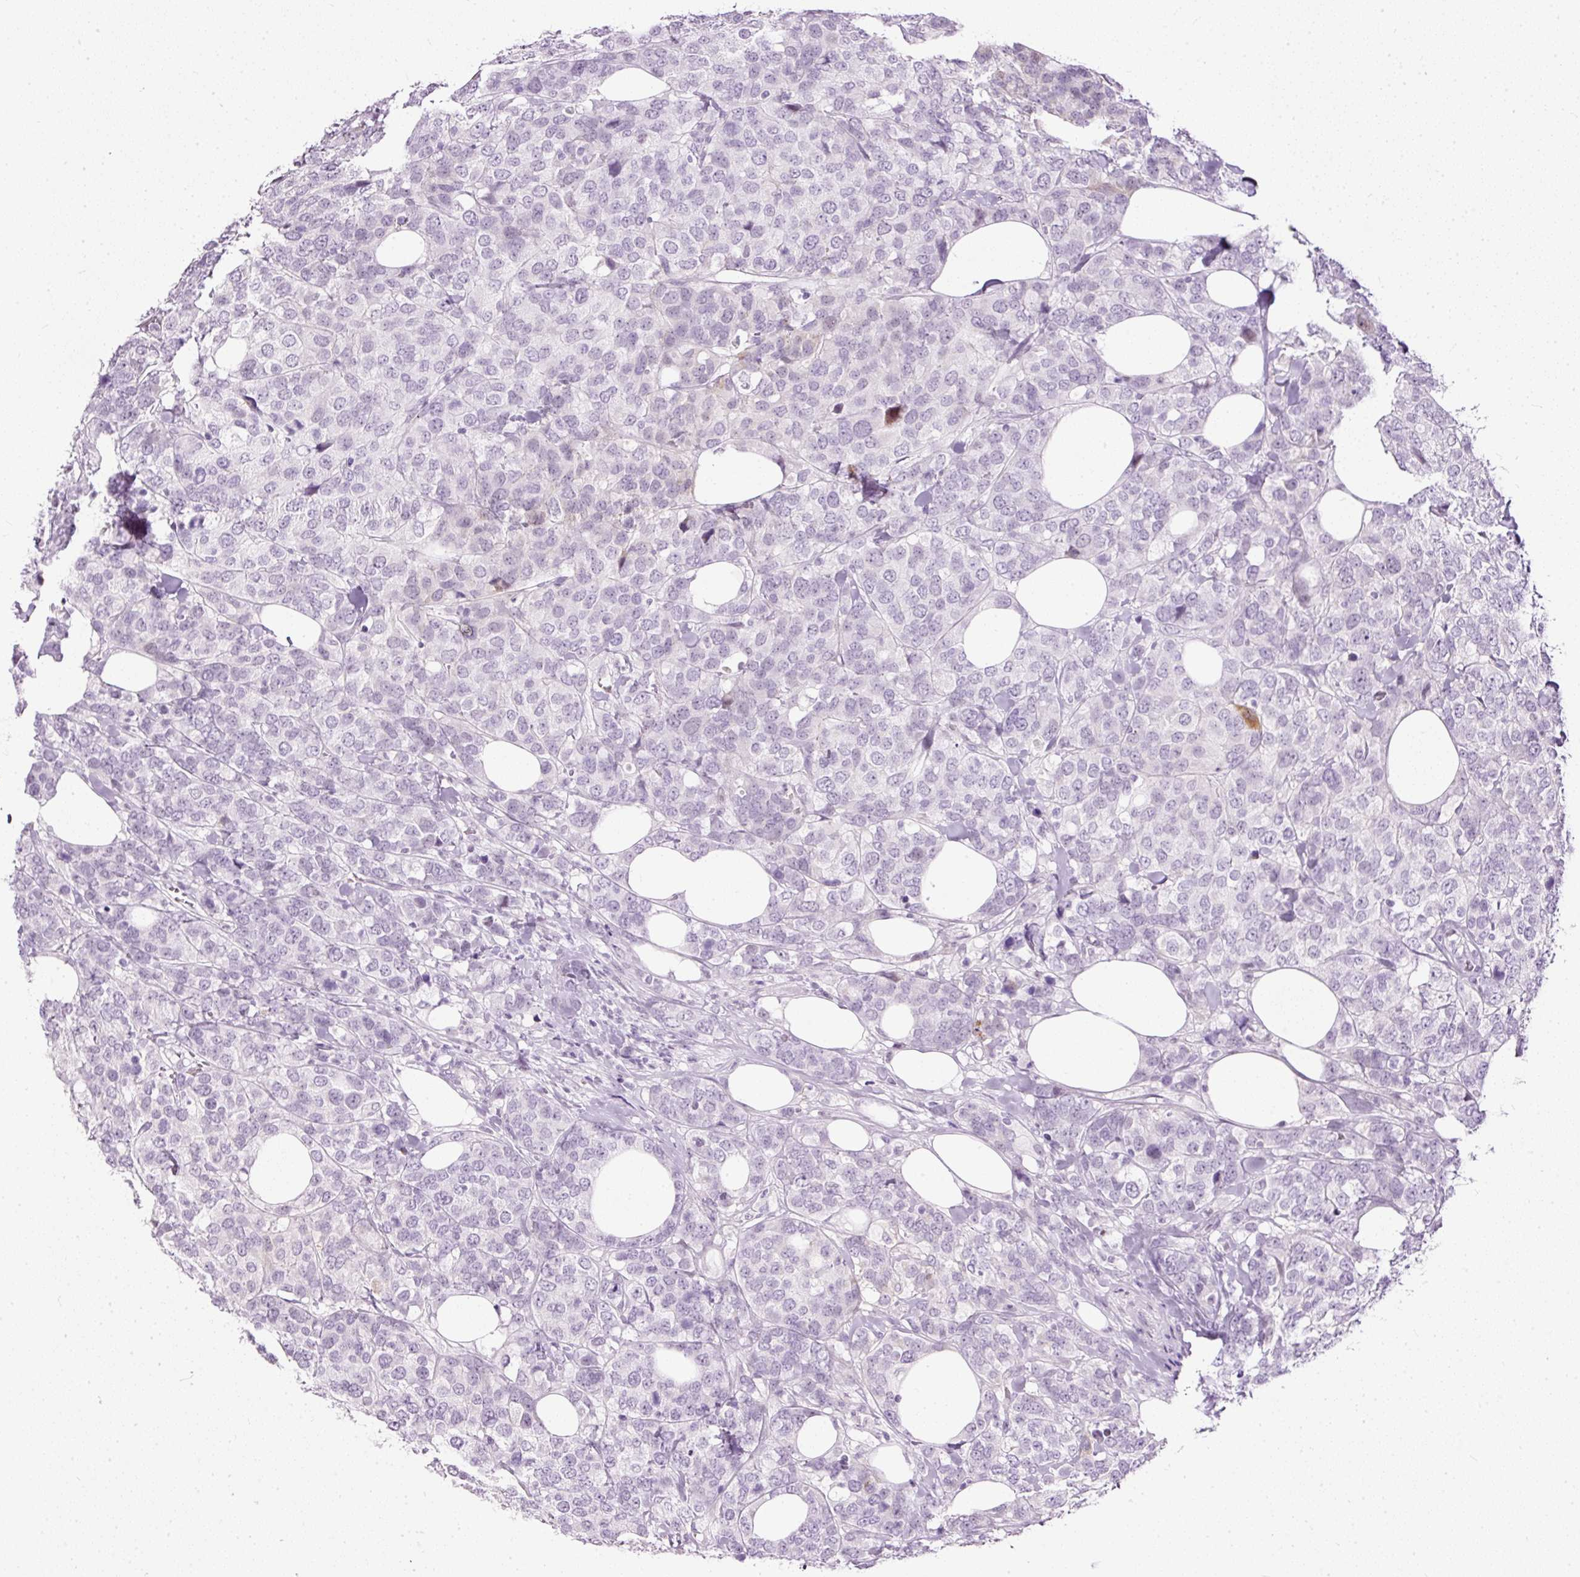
{"staining": {"intensity": "negative", "quantity": "none", "location": "none"}, "tissue": "breast cancer", "cell_type": "Tumor cells", "image_type": "cancer", "snomed": [{"axis": "morphology", "description": "Lobular carcinoma"}, {"axis": "topography", "description": "Breast"}], "caption": "Histopathology image shows no protein expression in tumor cells of breast lobular carcinoma tissue. (DAB (3,3'-diaminobenzidine) immunohistochemistry visualized using brightfield microscopy, high magnification).", "gene": "PDE6B", "patient": {"sex": "female", "age": 59}}